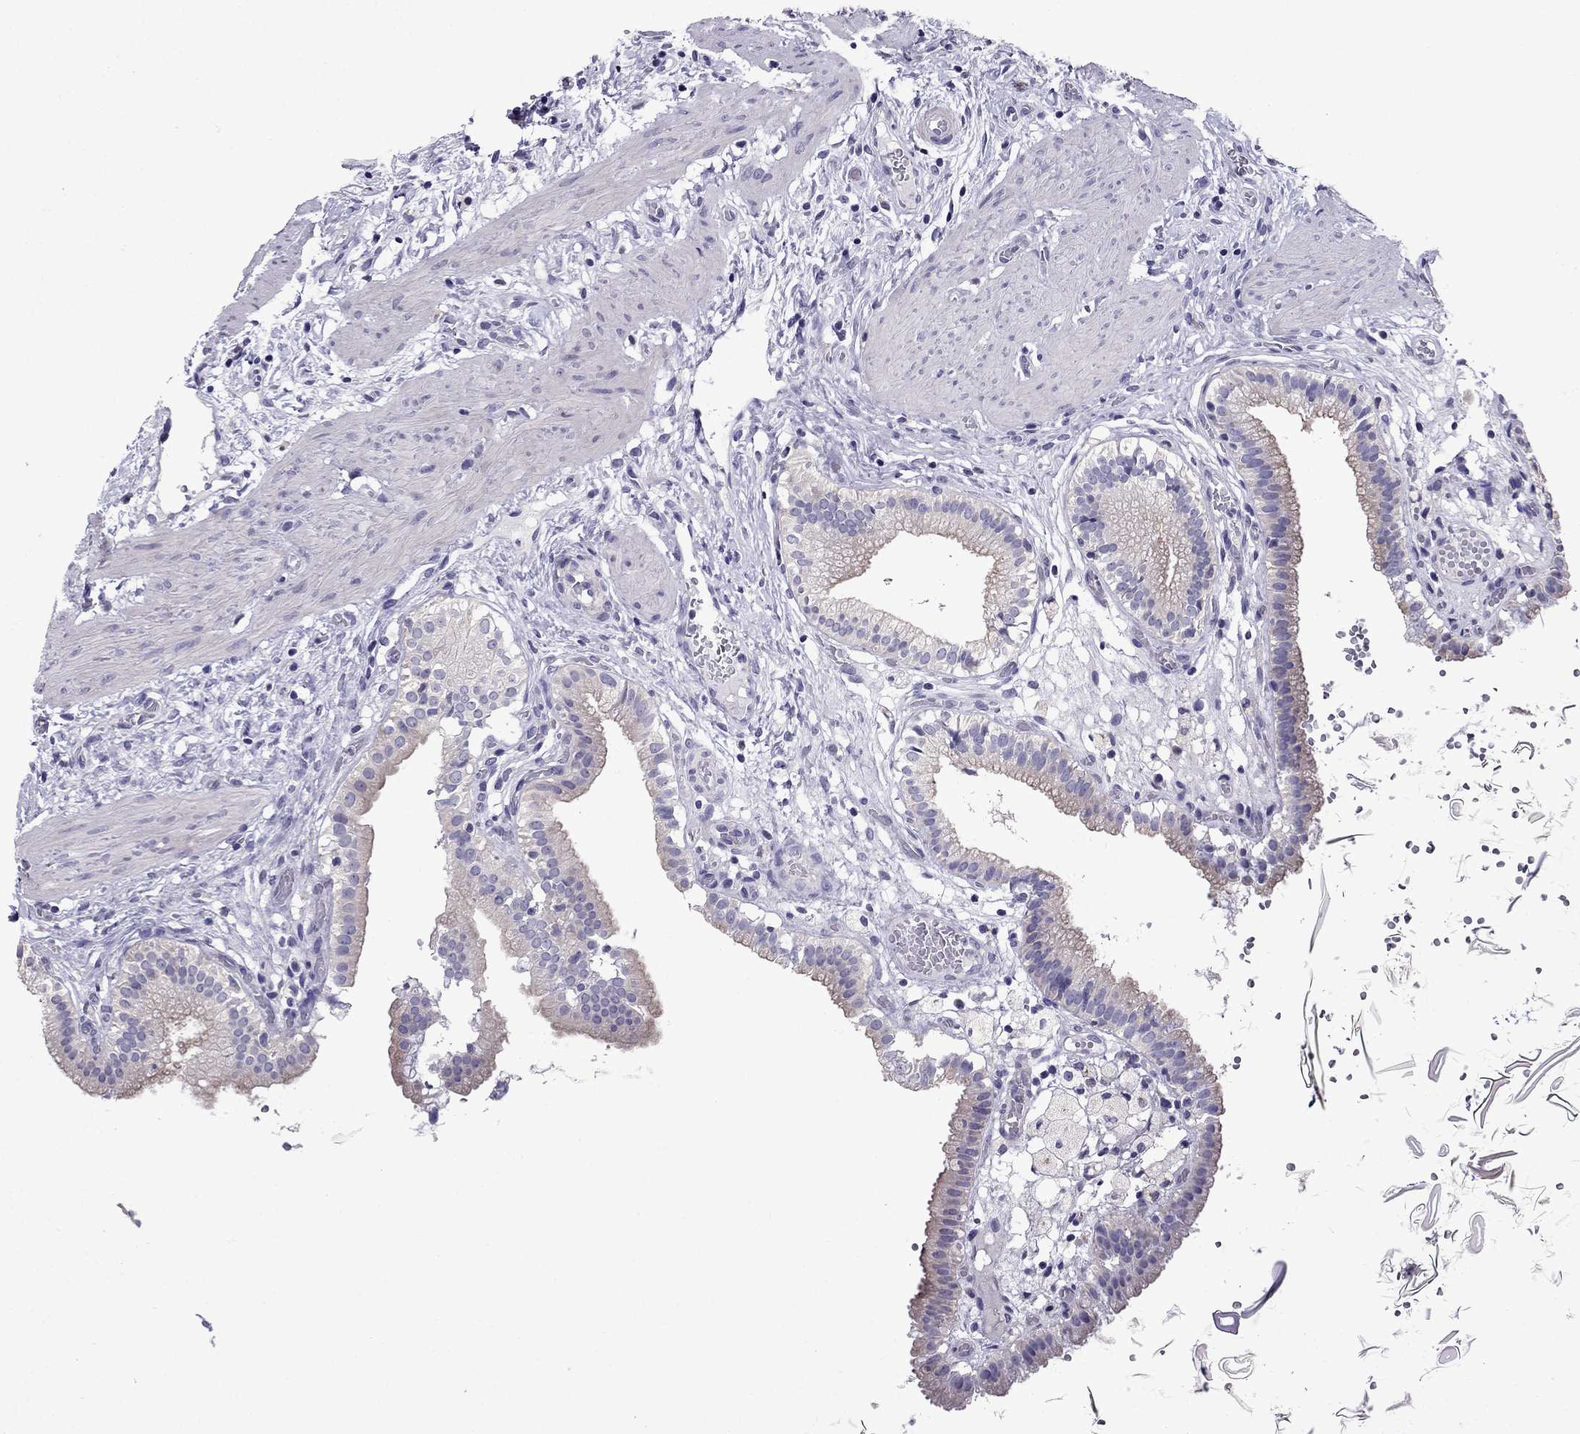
{"staining": {"intensity": "negative", "quantity": "none", "location": "none"}, "tissue": "gallbladder", "cell_type": "Glandular cells", "image_type": "normal", "snomed": [{"axis": "morphology", "description": "Normal tissue, NOS"}, {"axis": "topography", "description": "Gallbladder"}], "caption": "Glandular cells are negative for brown protein staining in benign gallbladder. (Stains: DAB (3,3'-diaminobenzidine) immunohistochemistry (IHC) with hematoxylin counter stain, Microscopy: brightfield microscopy at high magnification).", "gene": "OXCT2", "patient": {"sex": "female", "age": 24}}